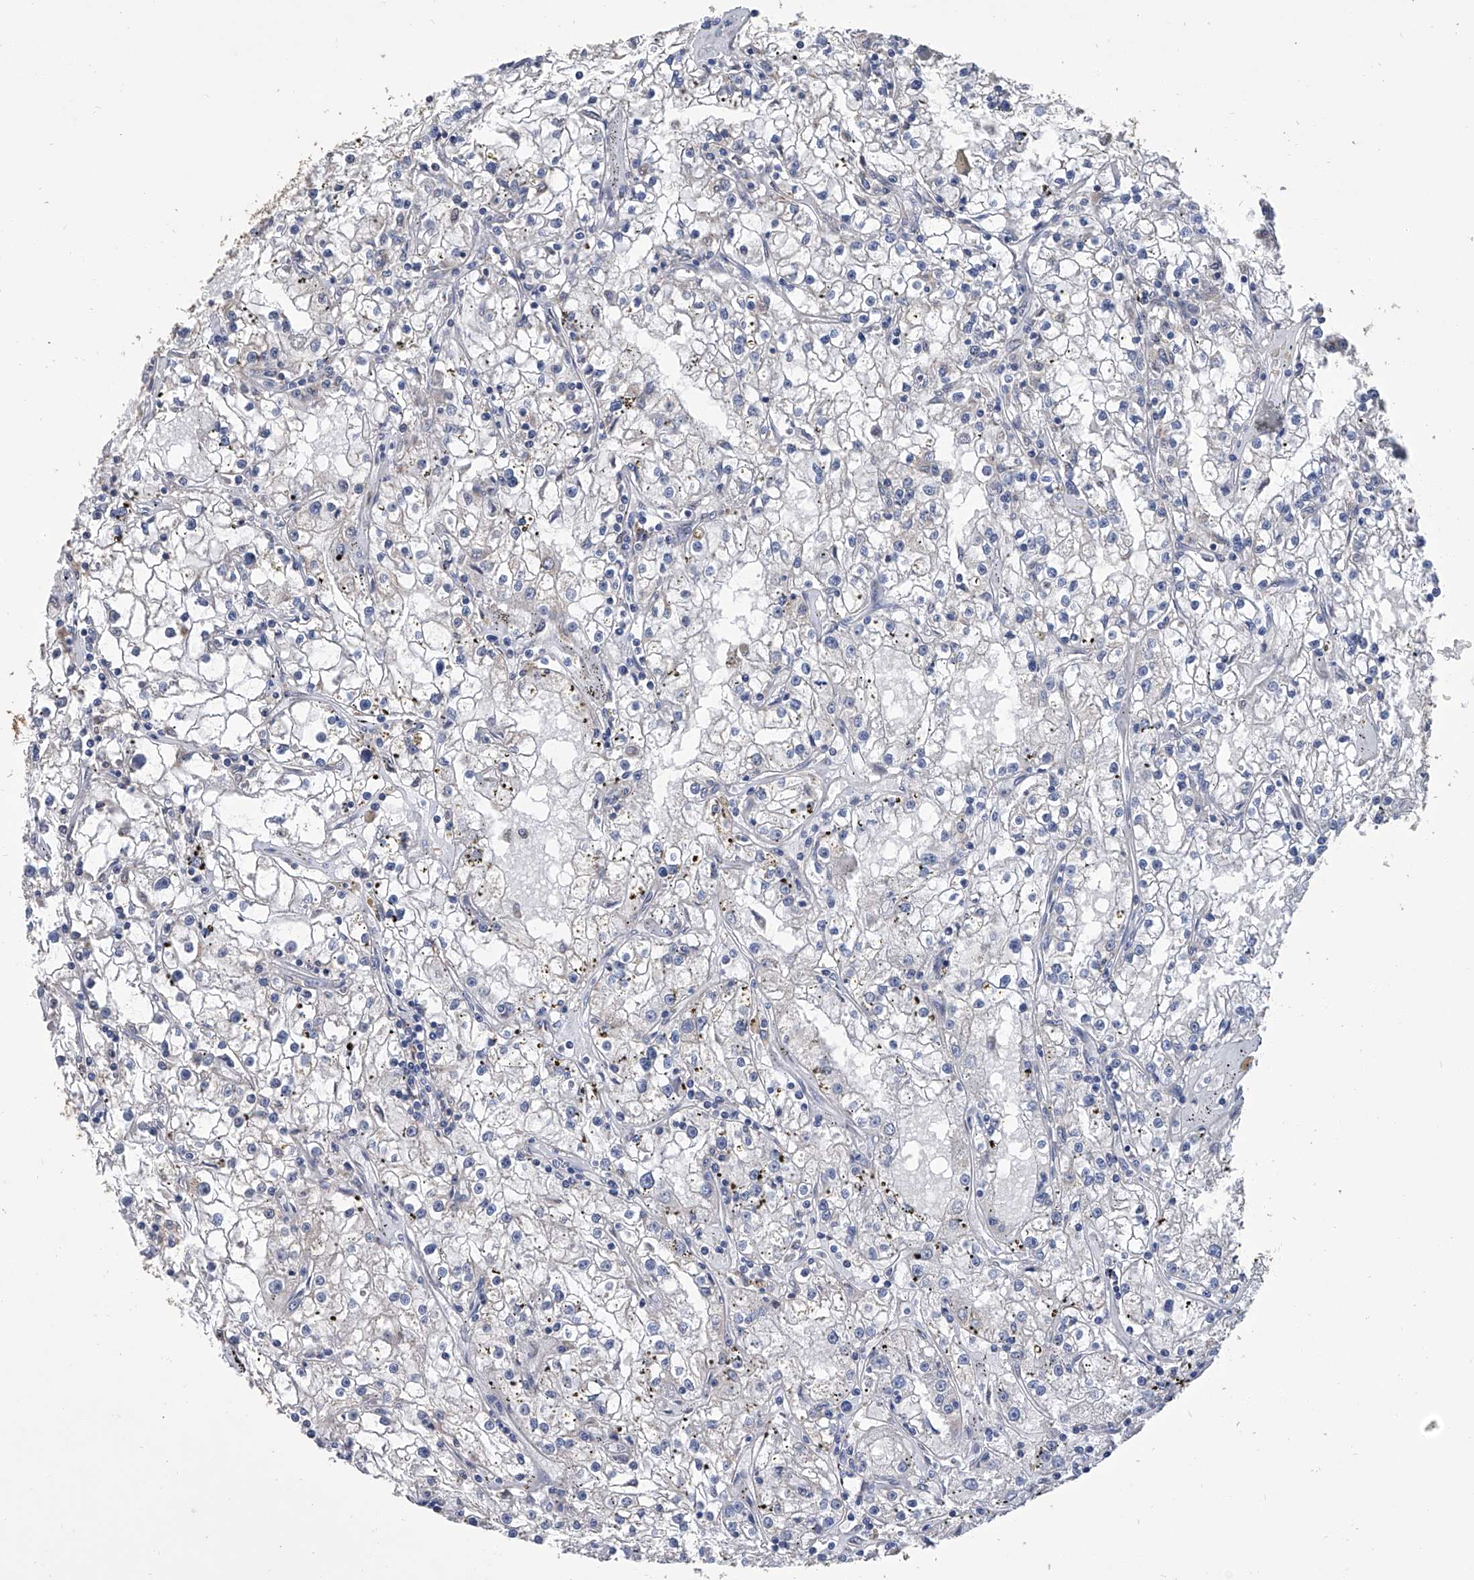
{"staining": {"intensity": "negative", "quantity": "none", "location": "none"}, "tissue": "renal cancer", "cell_type": "Tumor cells", "image_type": "cancer", "snomed": [{"axis": "morphology", "description": "Adenocarcinoma, NOS"}, {"axis": "topography", "description": "Kidney"}], "caption": "This histopathology image is of adenocarcinoma (renal) stained with IHC to label a protein in brown with the nuclei are counter-stained blue. There is no positivity in tumor cells.", "gene": "GPT", "patient": {"sex": "male", "age": 56}}